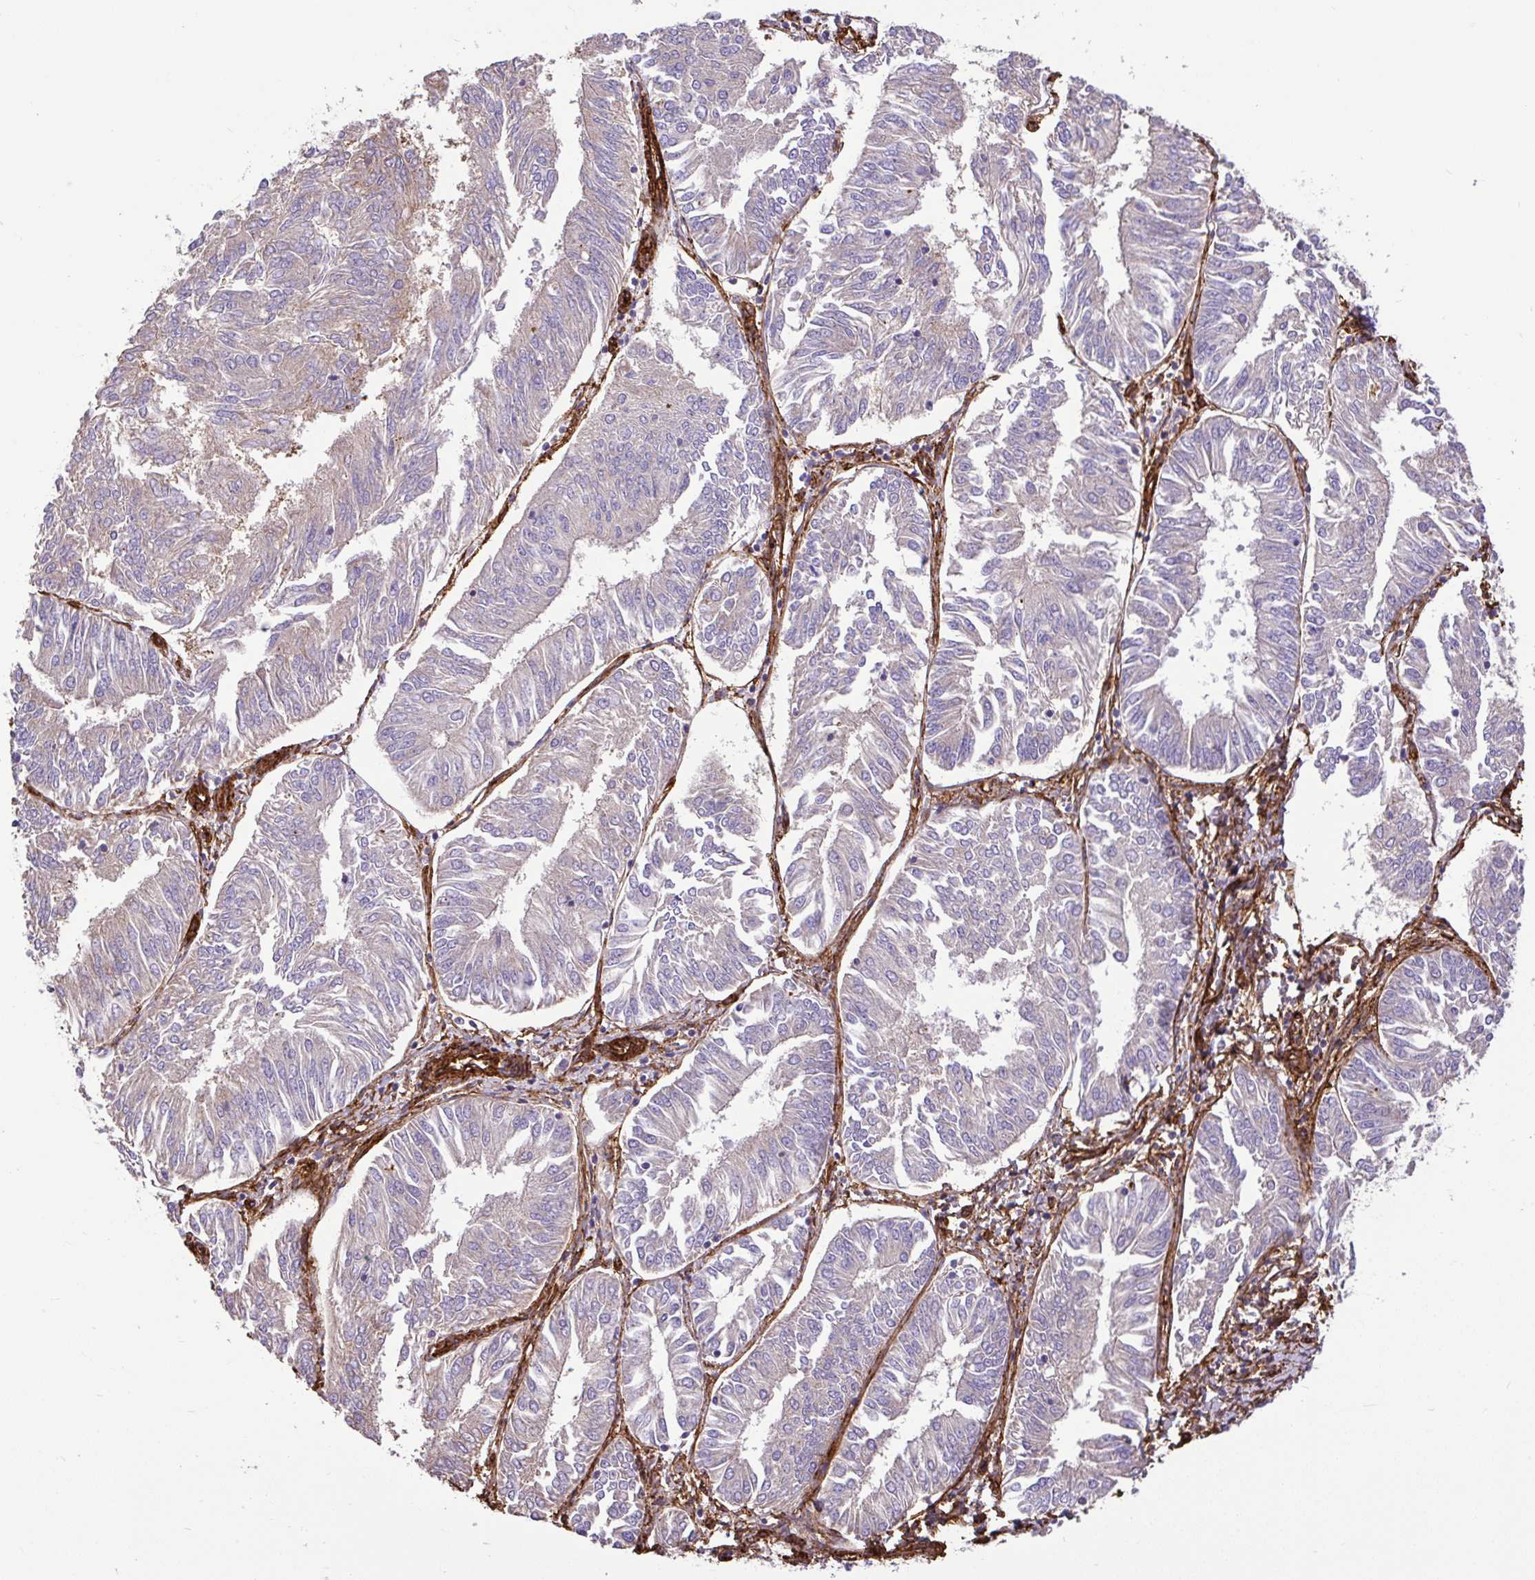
{"staining": {"intensity": "negative", "quantity": "none", "location": "none"}, "tissue": "endometrial cancer", "cell_type": "Tumor cells", "image_type": "cancer", "snomed": [{"axis": "morphology", "description": "Adenocarcinoma, NOS"}, {"axis": "topography", "description": "Endometrium"}], "caption": "A histopathology image of endometrial adenocarcinoma stained for a protein exhibits no brown staining in tumor cells. Nuclei are stained in blue.", "gene": "PTPRK", "patient": {"sex": "female", "age": 58}}